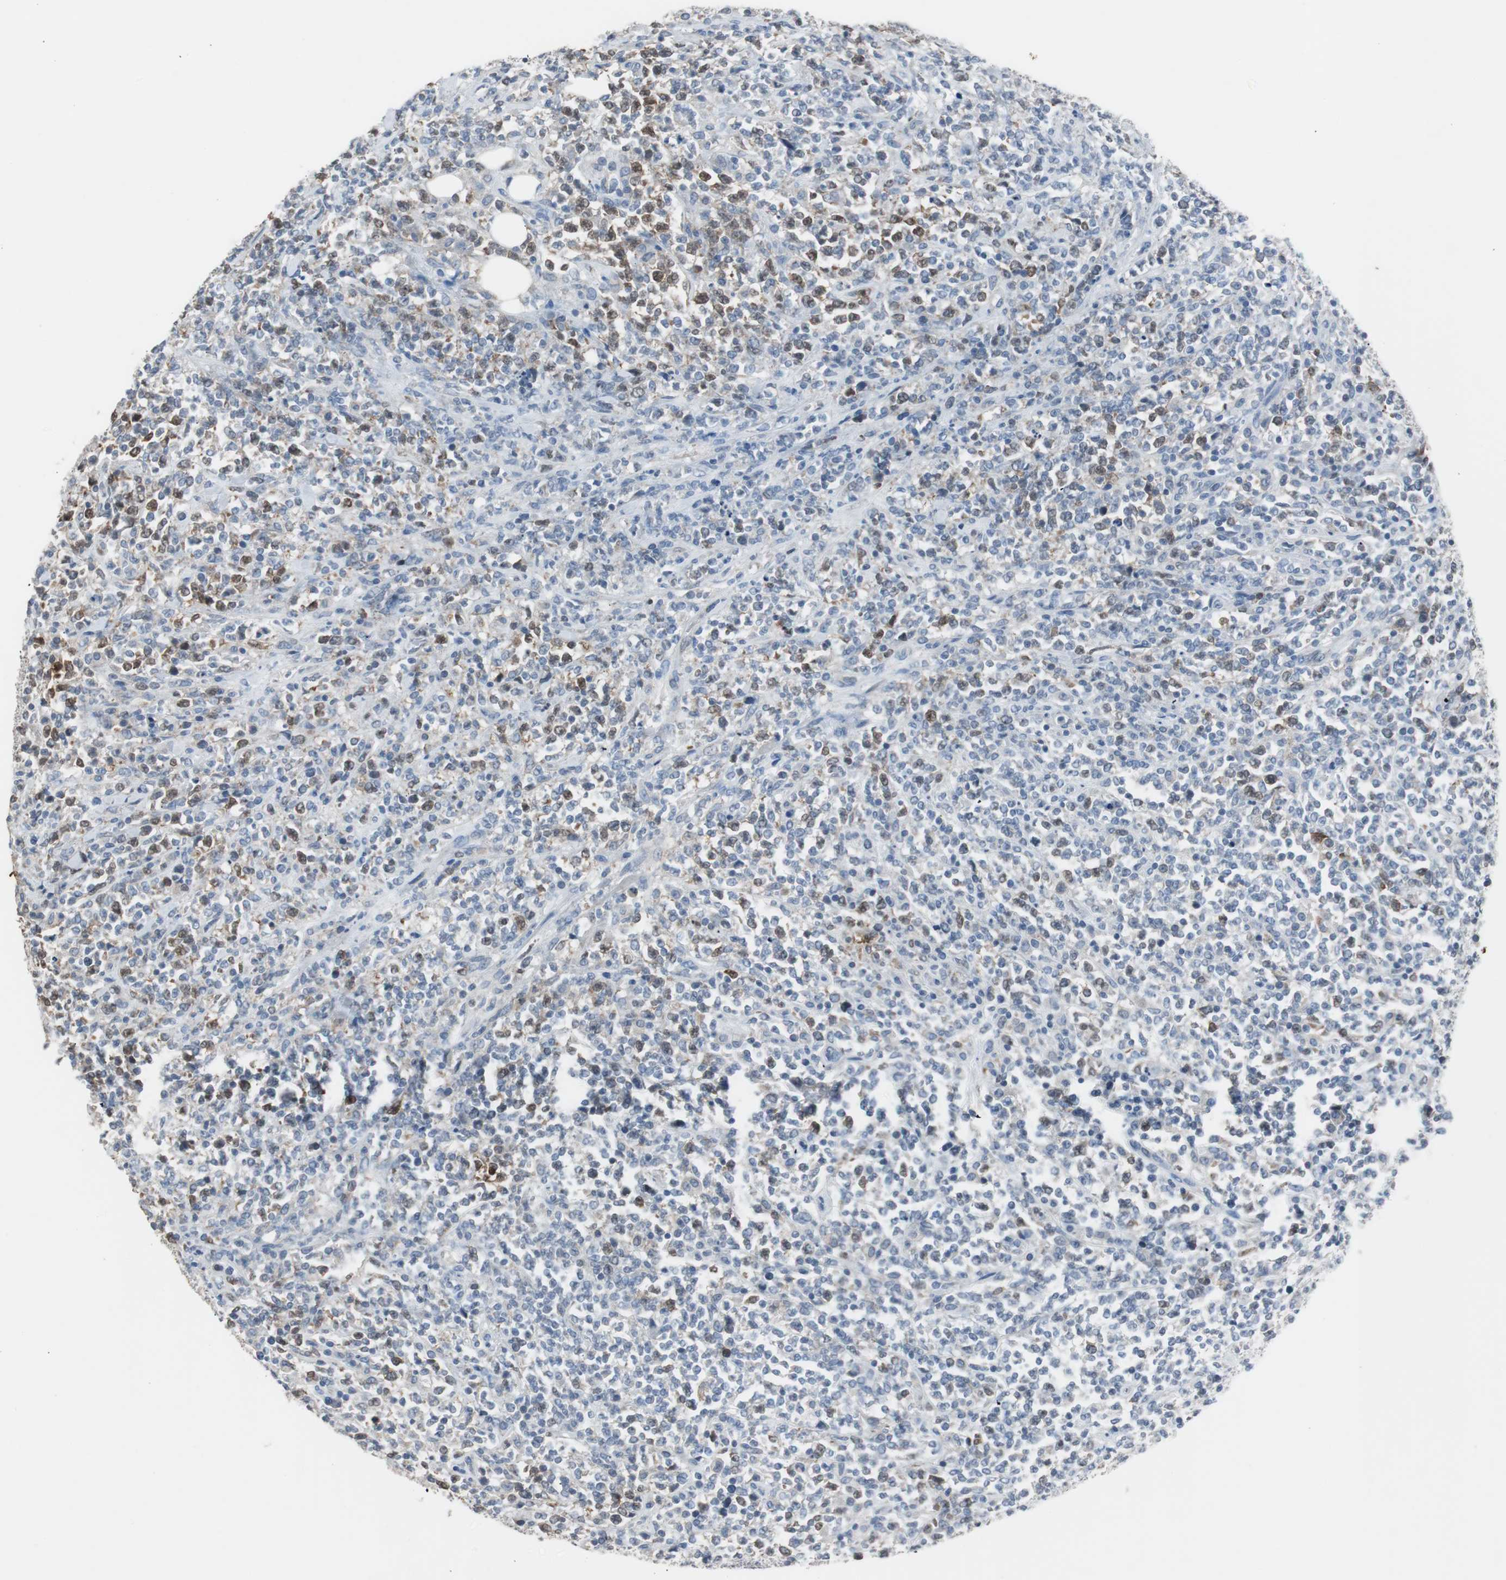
{"staining": {"intensity": "weak", "quantity": "25%-75%", "location": "cytoplasmic/membranous"}, "tissue": "lymphoma", "cell_type": "Tumor cells", "image_type": "cancer", "snomed": [{"axis": "morphology", "description": "Malignant lymphoma, non-Hodgkin's type, High grade"}, {"axis": "topography", "description": "Soft tissue"}], "caption": "Immunohistochemistry (IHC) of high-grade malignant lymphoma, non-Hodgkin's type displays low levels of weak cytoplasmic/membranous expression in about 25%-75% of tumor cells.", "gene": "TK1", "patient": {"sex": "male", "age": 18}}